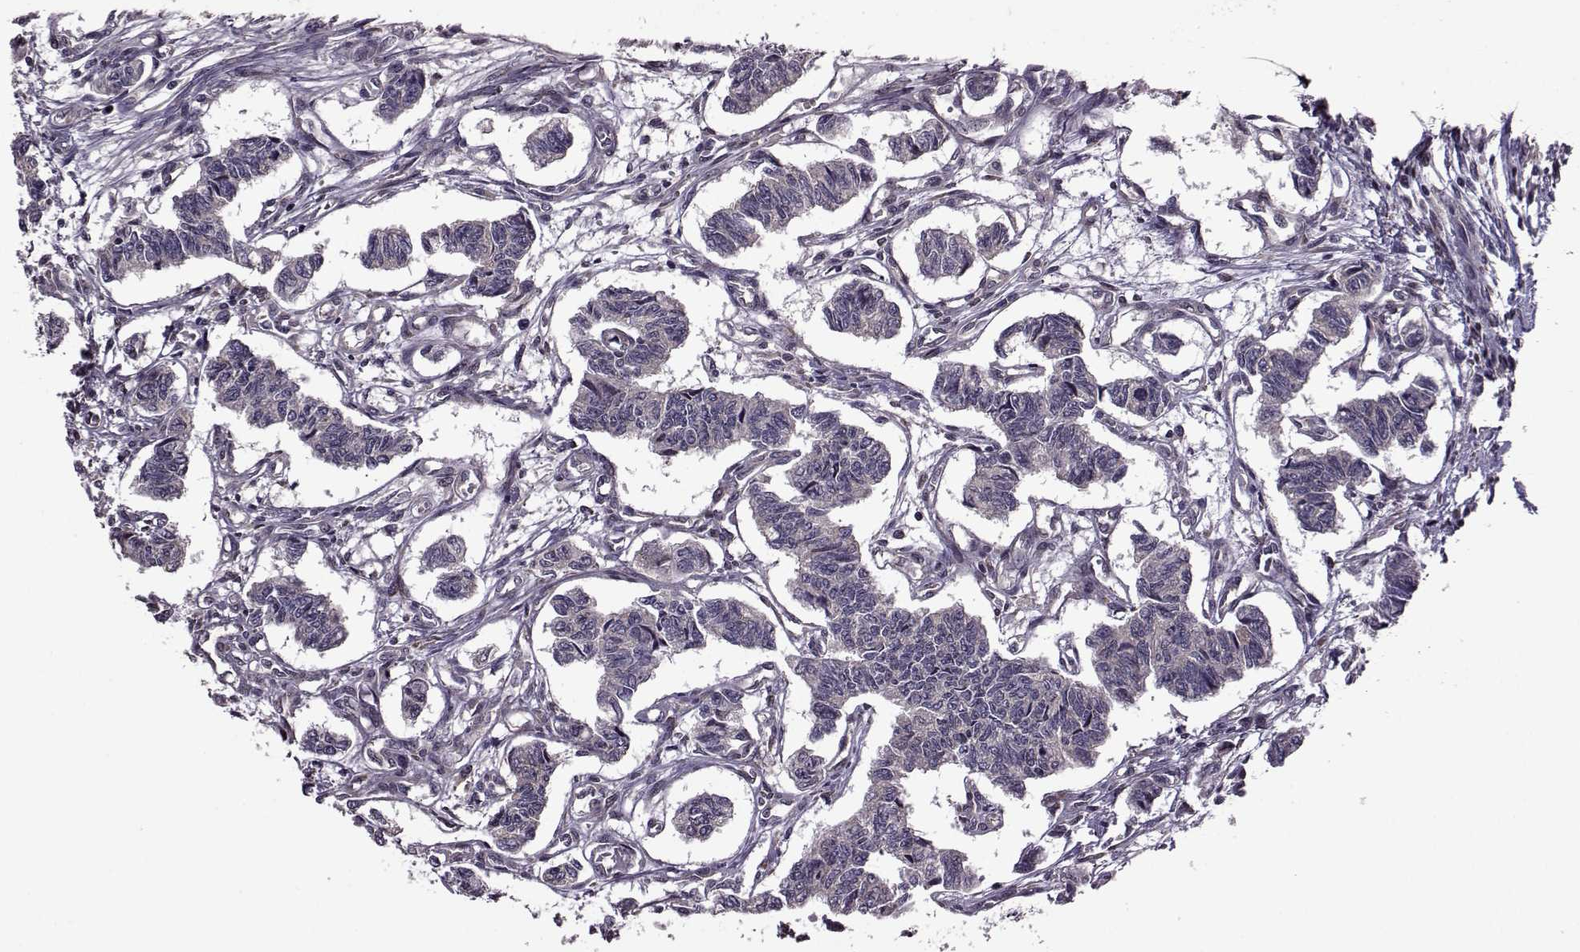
{"staining": {"intensity": "negative", "quantity": "none", "location": "none"}, "tissue": "carcinoid", "cell_type": "Tumor cells", "image_type": "cancer", "snomed": [{"axis": "morphology", "description": "Carcinoid, malignant, NOS"}, {"axis": "topography", "description": "Kidney"}], "caption": "IHC photomicrograph of malignant carcinoid stained for a protein (brown), which shows no expression in tumor cells.", "gene": "URI1", "patient": {"sex": "female", "age": 41}}